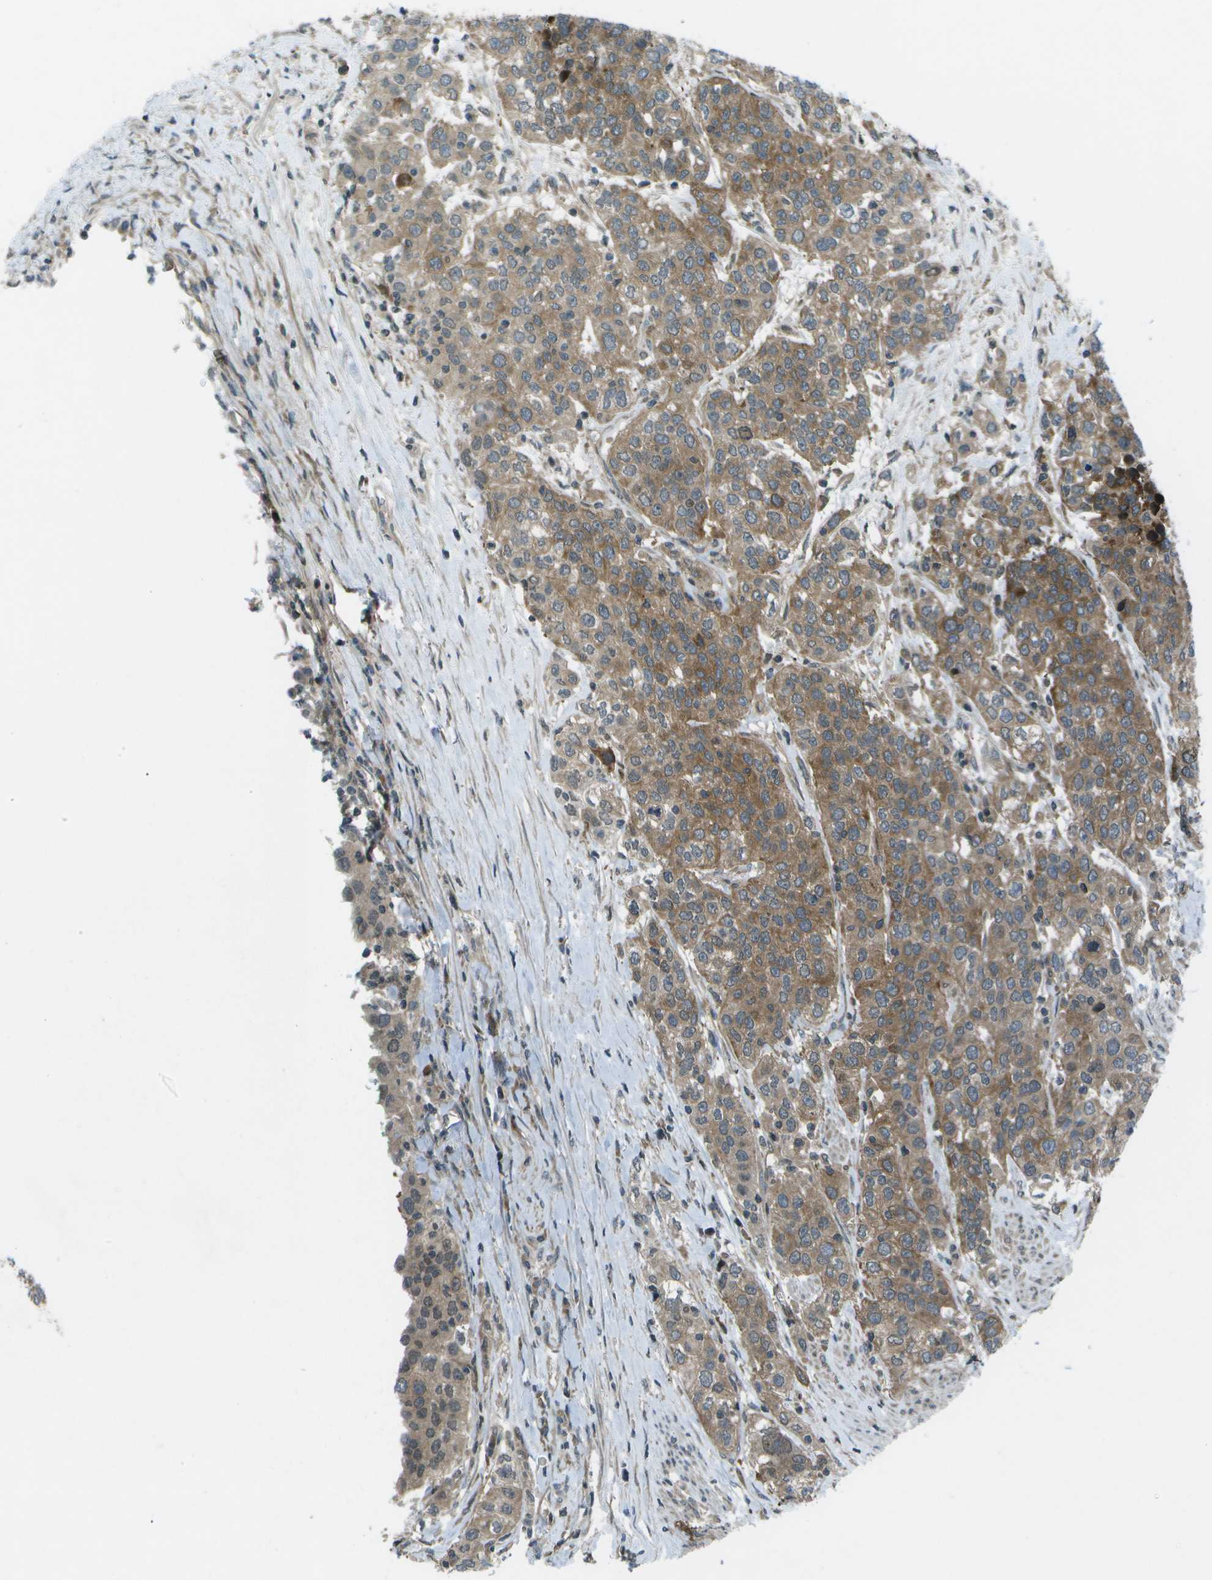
{"staining": {"intensity": "moderate", "quantity": ">75%", "location": "cytoplasmic/membranous"}, "tissue": "urothelial cancer", "cell_type": "Tumor cells", "image_type": "cancer", "snomed": [{"axis": "morphology", "description": "Urothelial carcinoma, High grade"}, {"axis": "topography", "description": "Urinary bladder"}], "caption": "Immunohistochemical staining of high-grade urothelial carcinoma exhibits moderate cytoplasmic/membranous protein staining in about >75% of tumor cells.", "gene": "TMEM19", "patient": {"sex": "female", "age": 80}}